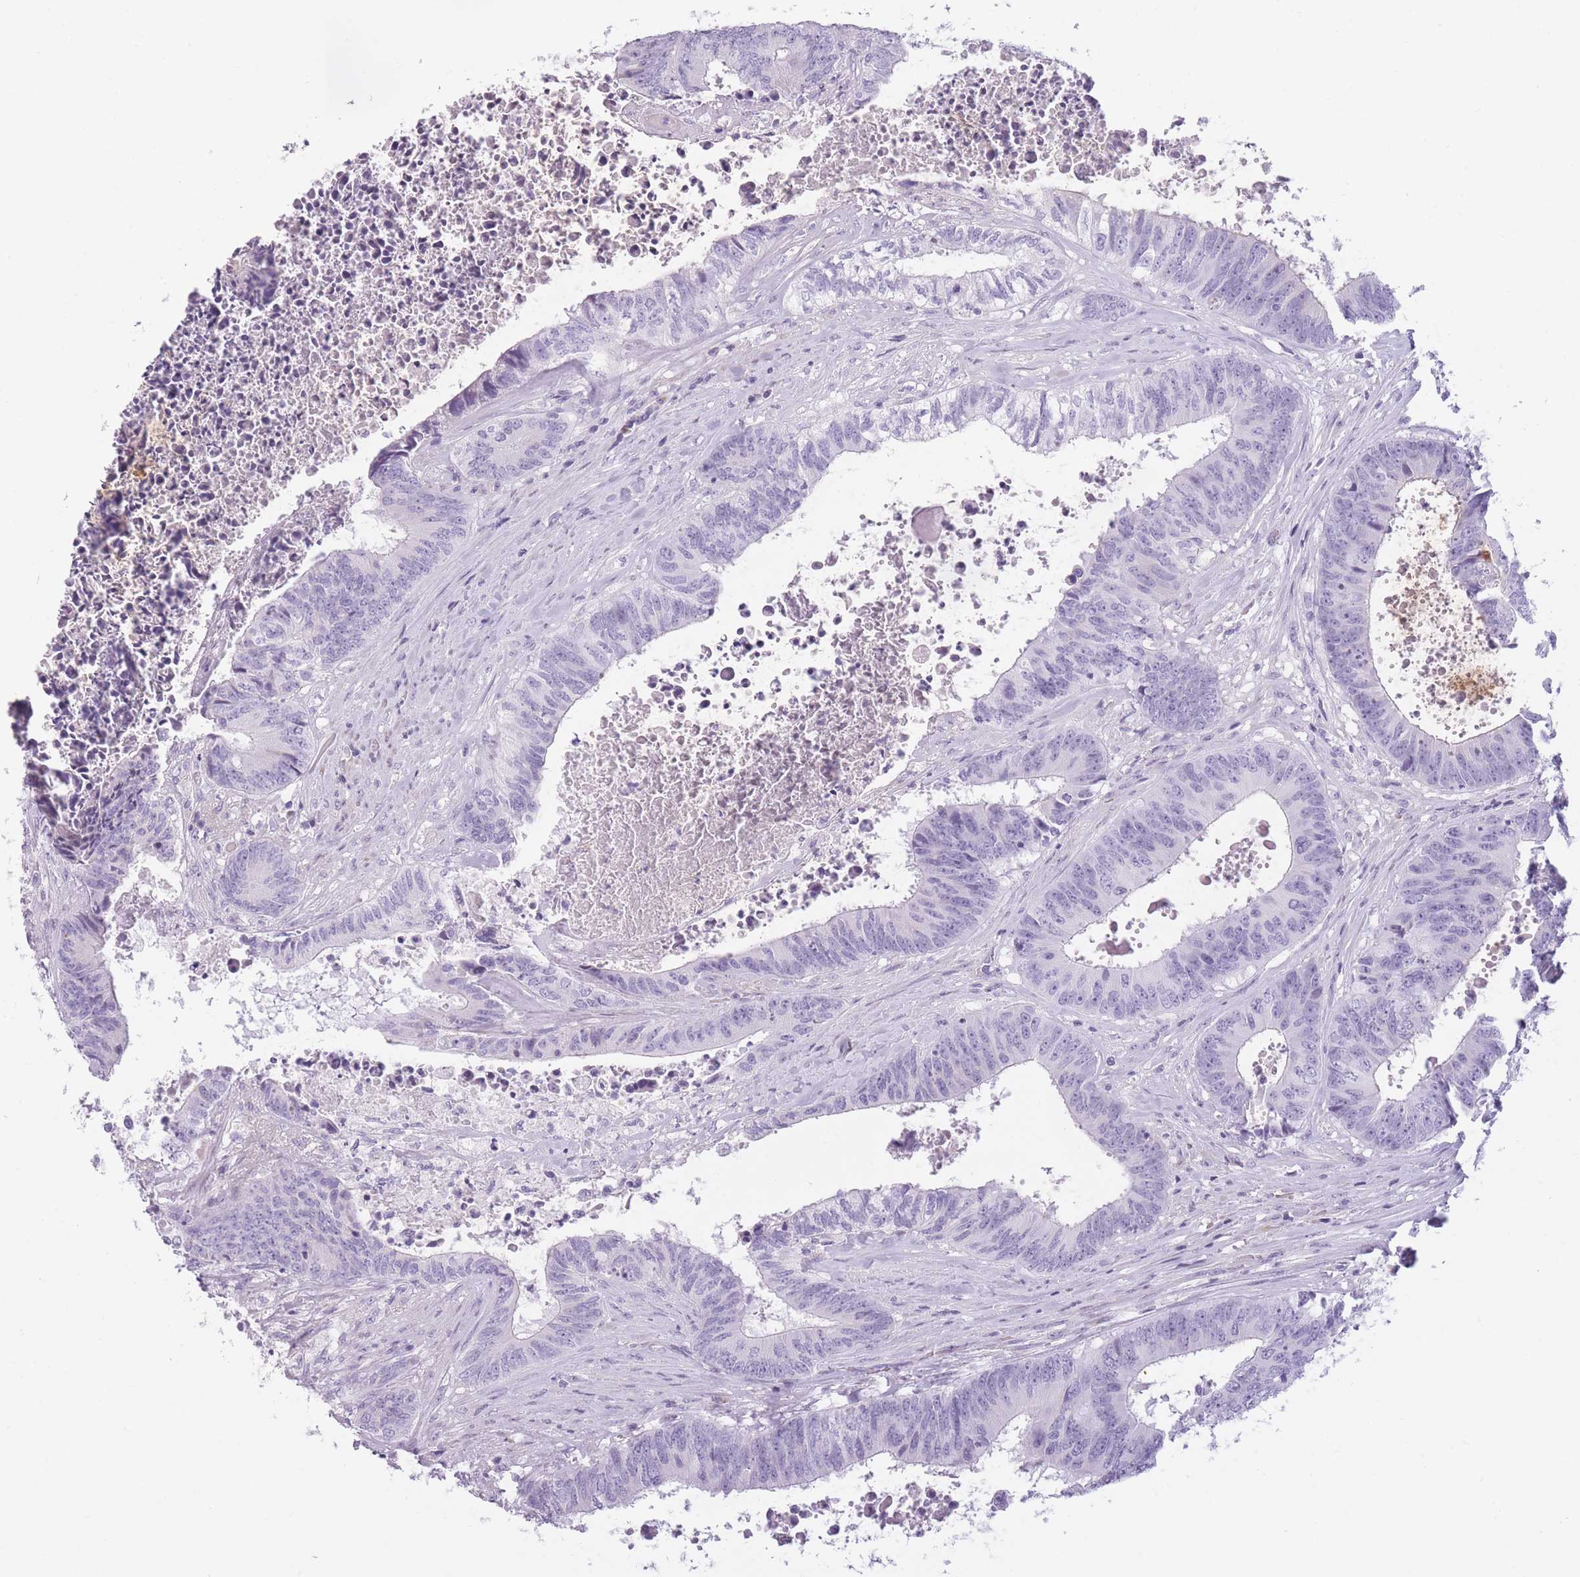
{"staining": {"intensity": "negative", "quantity": "none", "location": "none"}, "tissue": "colorectal cancer", "cell_type": "Tumor cells", "image_type": "cancer", "snomed": [{"axis": "morphology", "description": "Adenocarcinoma, NOS"}, {"axis": "topography", "description": "Rectum"}], "caption": "A photomicrograph of colorectal adenocarcinoma stained for a protein displays no brown staining in tumor cells.", "gene": "GGT1", "patient": {"sex": "male", "age": 72}}